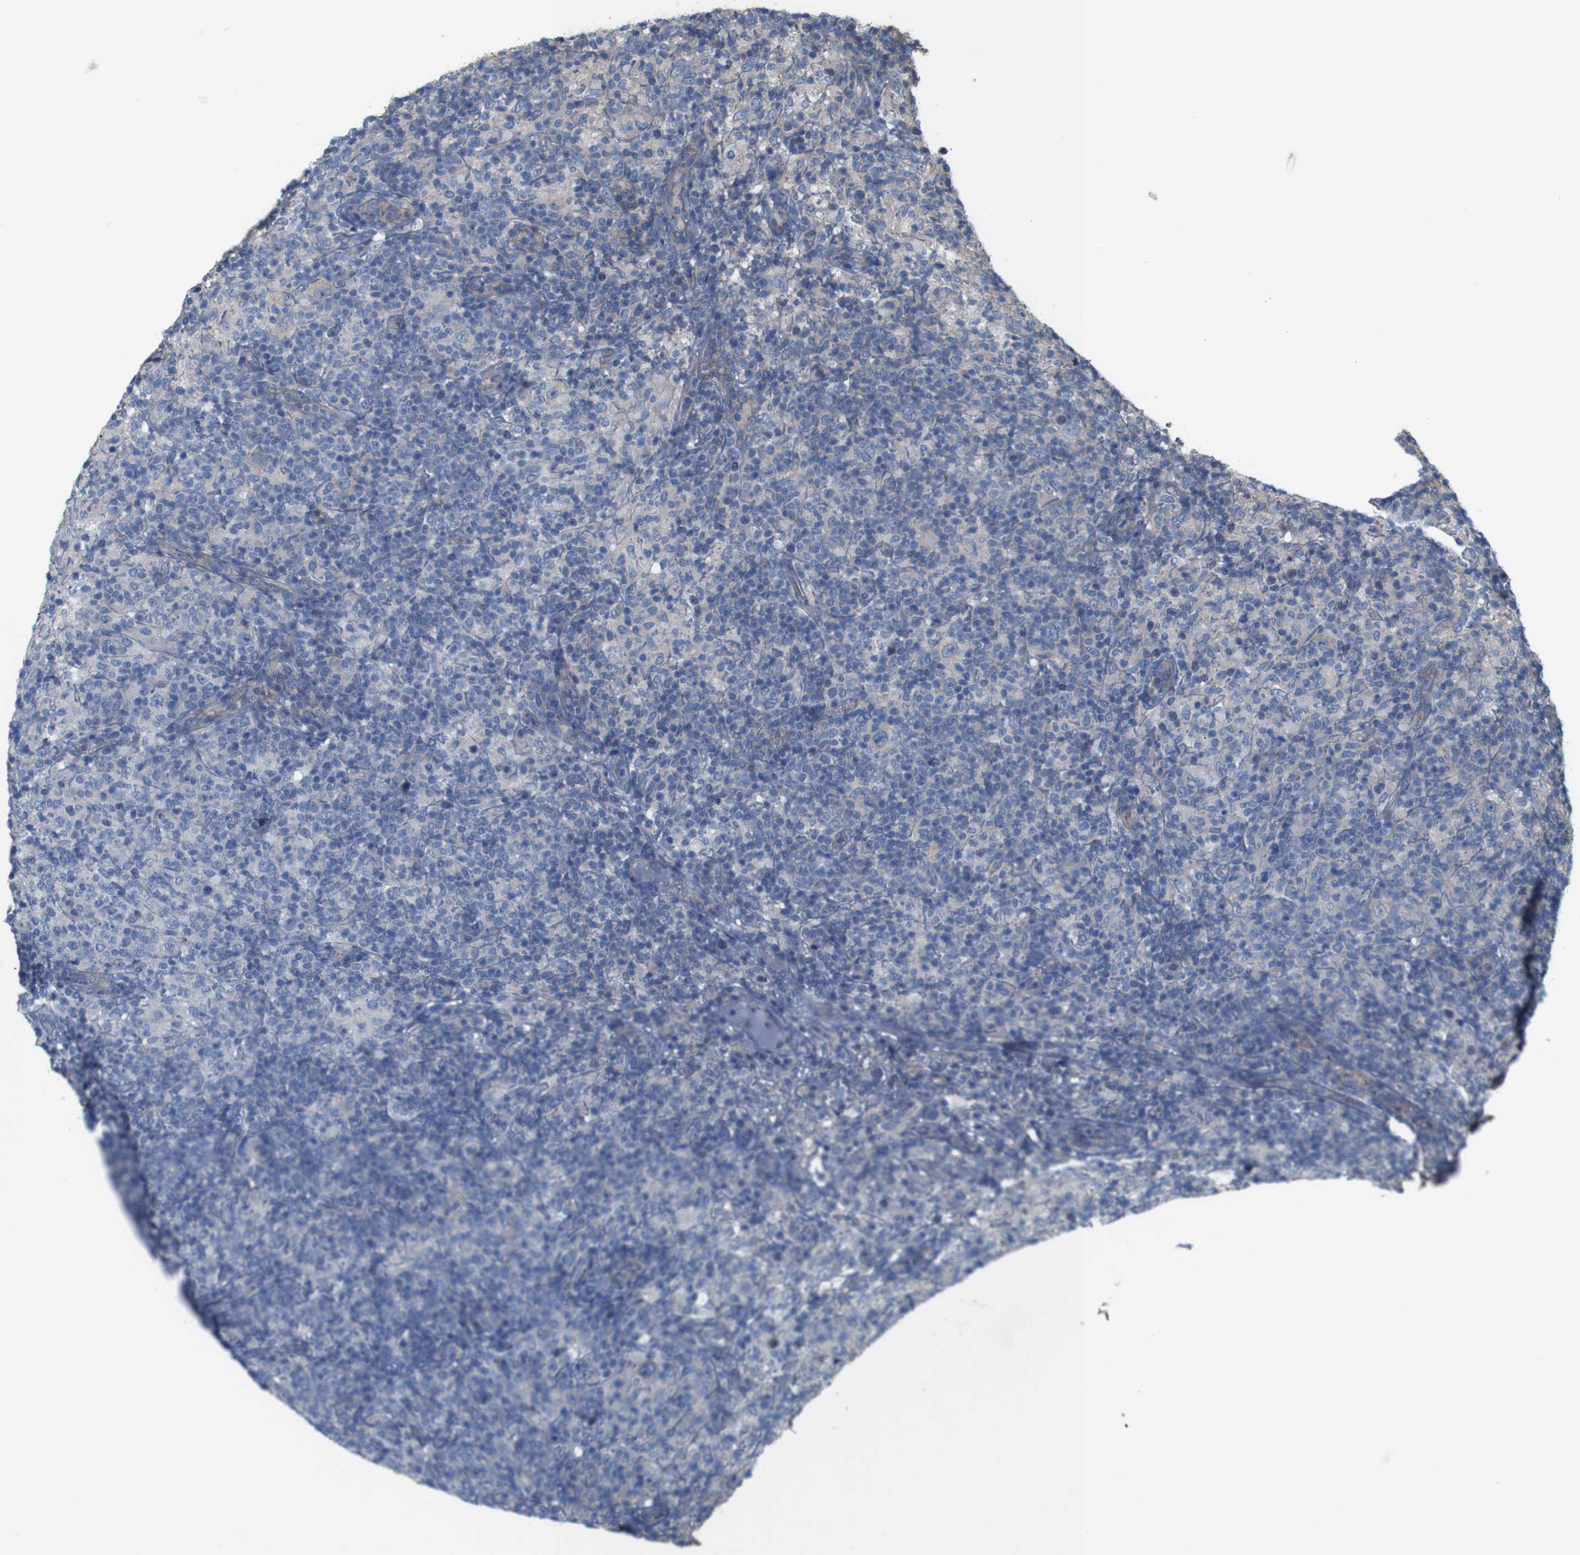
{"staining": {"intensity": "negative", "quantity": "none", "location": "none"}, "tissue": "lymphoma", "cell_type": "Tumor cells", "image_type": "cancer", "snomed": [{"axis": "morphology", "description": "Hodgkin's disease, NOS"}, {"axis": "topography", "description": "Lymph node"}], "caption": "This is an IHC micrograph of human lymphoma. There is no expression in tumor cells.", "gene": "MYEOV", "patient": {"sex": "male", "age": 70}}